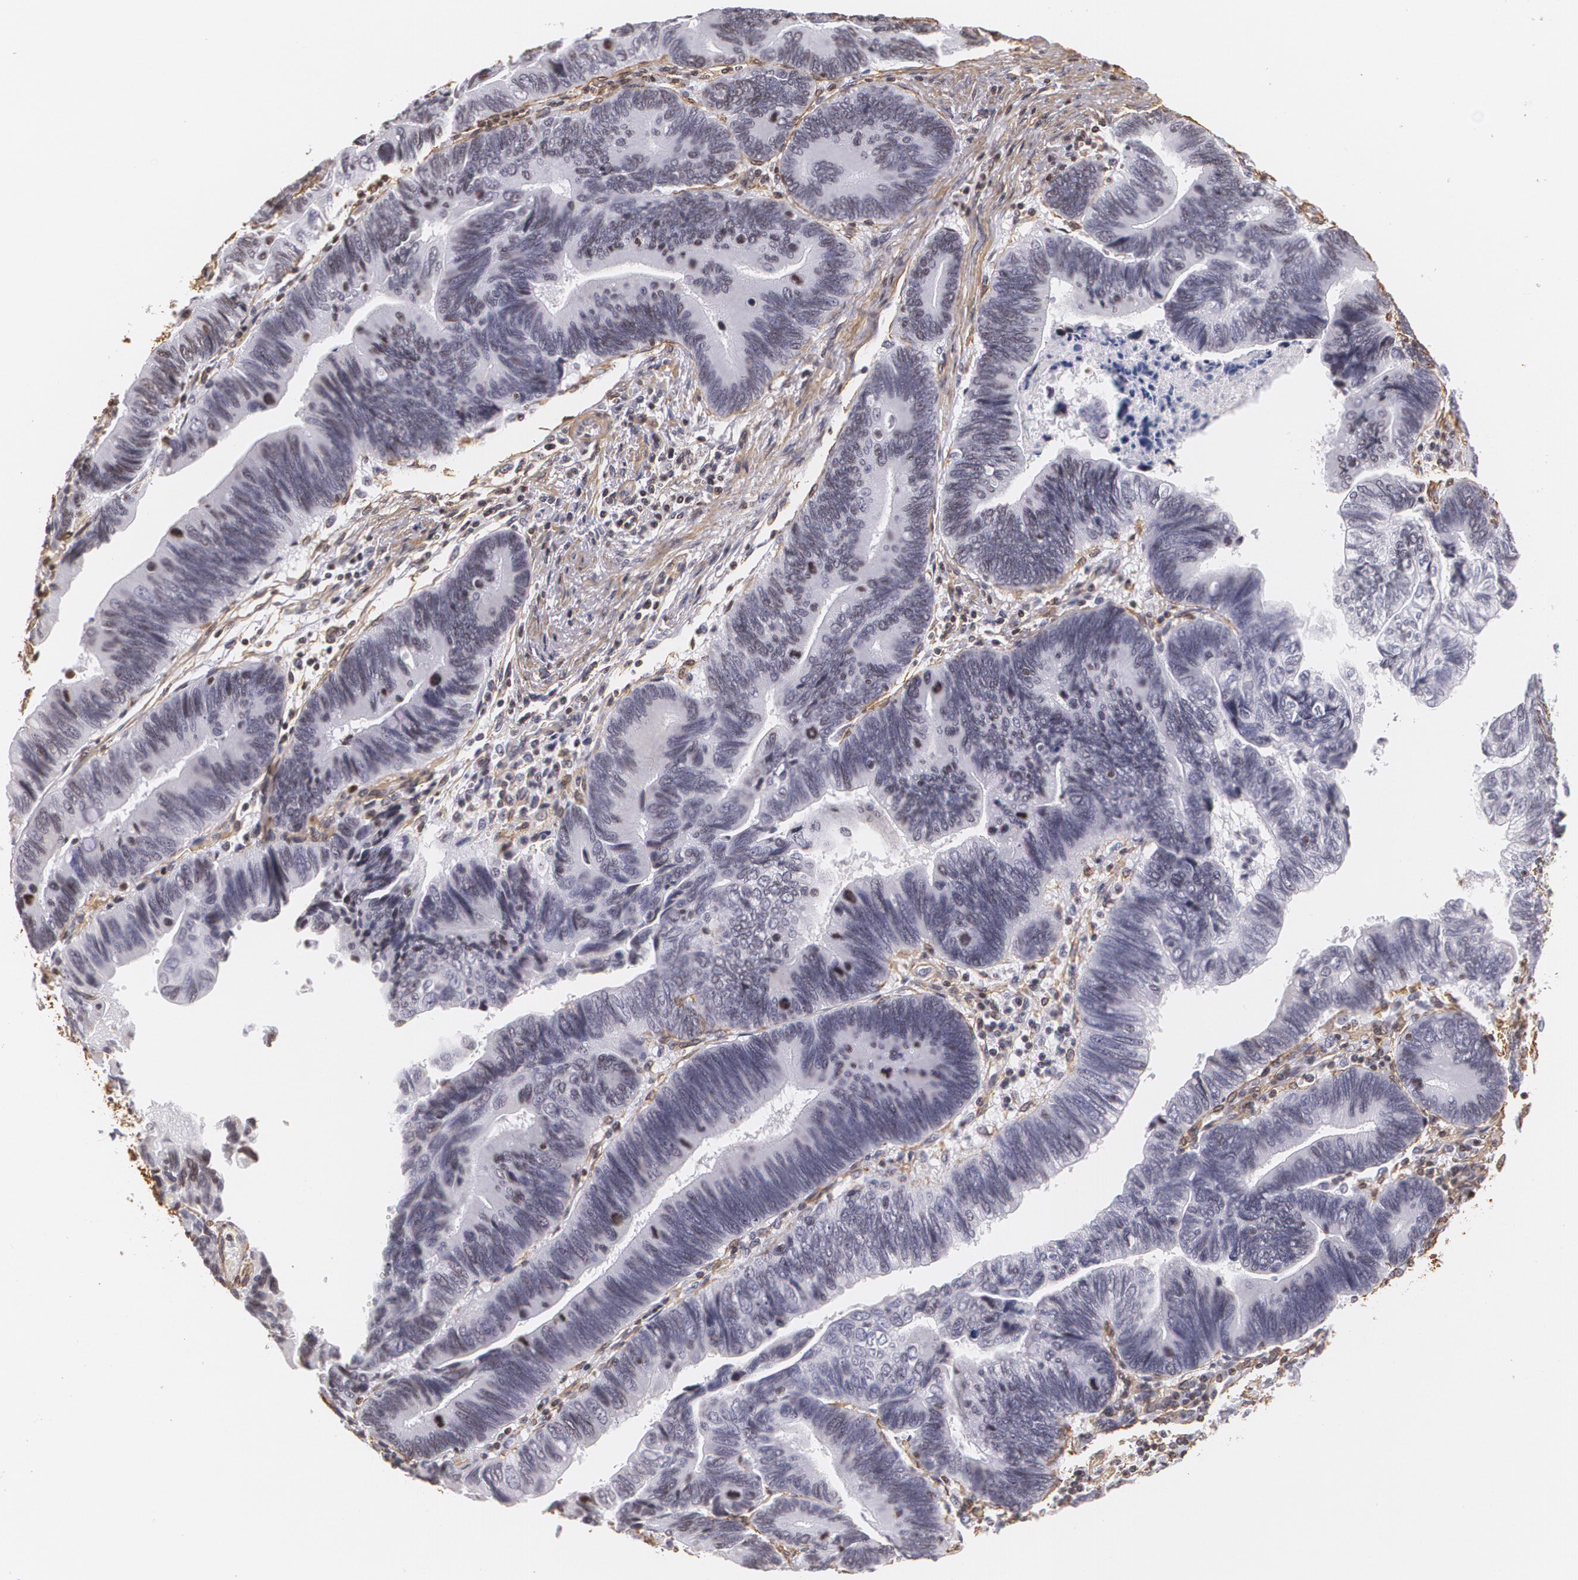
{"staining": {"intensity": "negative", "quantity": "none", "location": "none"}, "tissue": "pancreatic cancer", "cell_type": "Tumor cells", "image_type": "cancer", "snomed": [{"axis": "morphology", "description": "Adenocarcinoma, NOS"}, {"axis": "topography", "description": "Pancreas"}], "caption": "The photomicrograph shows no significant staining in tumor cells of pancreatic cancer (adenocarcinoma).", "gene": "VAMP1", "patient": {"sex": "female", "age": 70}}